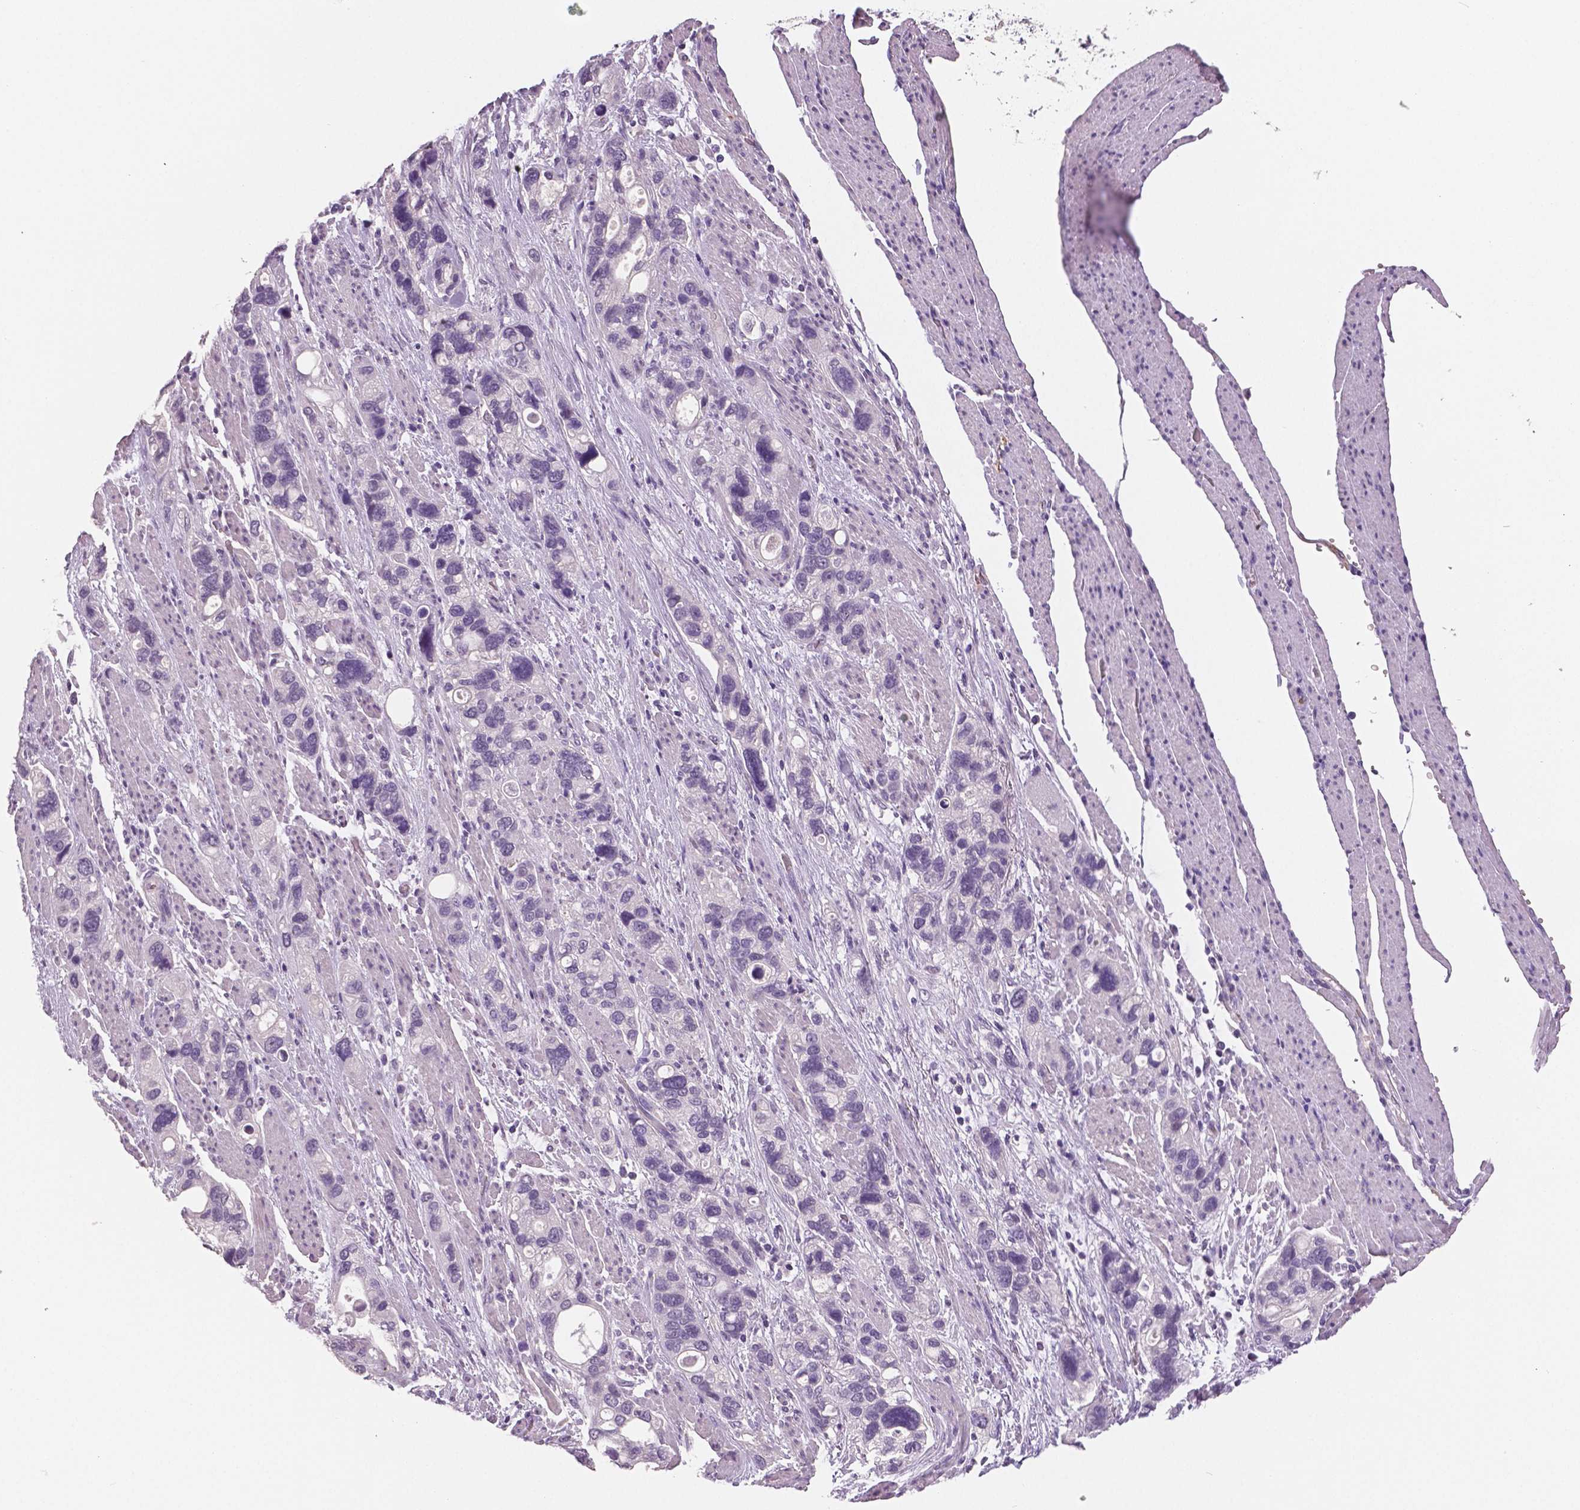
{"staining": {"intensity": "negative", "quantity": "none", "location": "none"}, "tissue": "stomach cancer", "cell_type": "Tumor cells", "image_type": "cancer", "snomed": [{"axis": "morphology", "description": "Adenocarcinoma, NOS"}, {"axis": "topography", "description": "Stomach, upper"}], "caption": "Immunohistochemistry (IHC) of human adenocarcinoma (stomach) exhibits no staining in tumor cells. The staining is performed using DAB (3,3'-diaminobenzidine) brown chromogen with nuclei counter-stained in using hematoxylin.", "gene": "TSPAN7", "patient": {"sex": "female", "age": 81}}